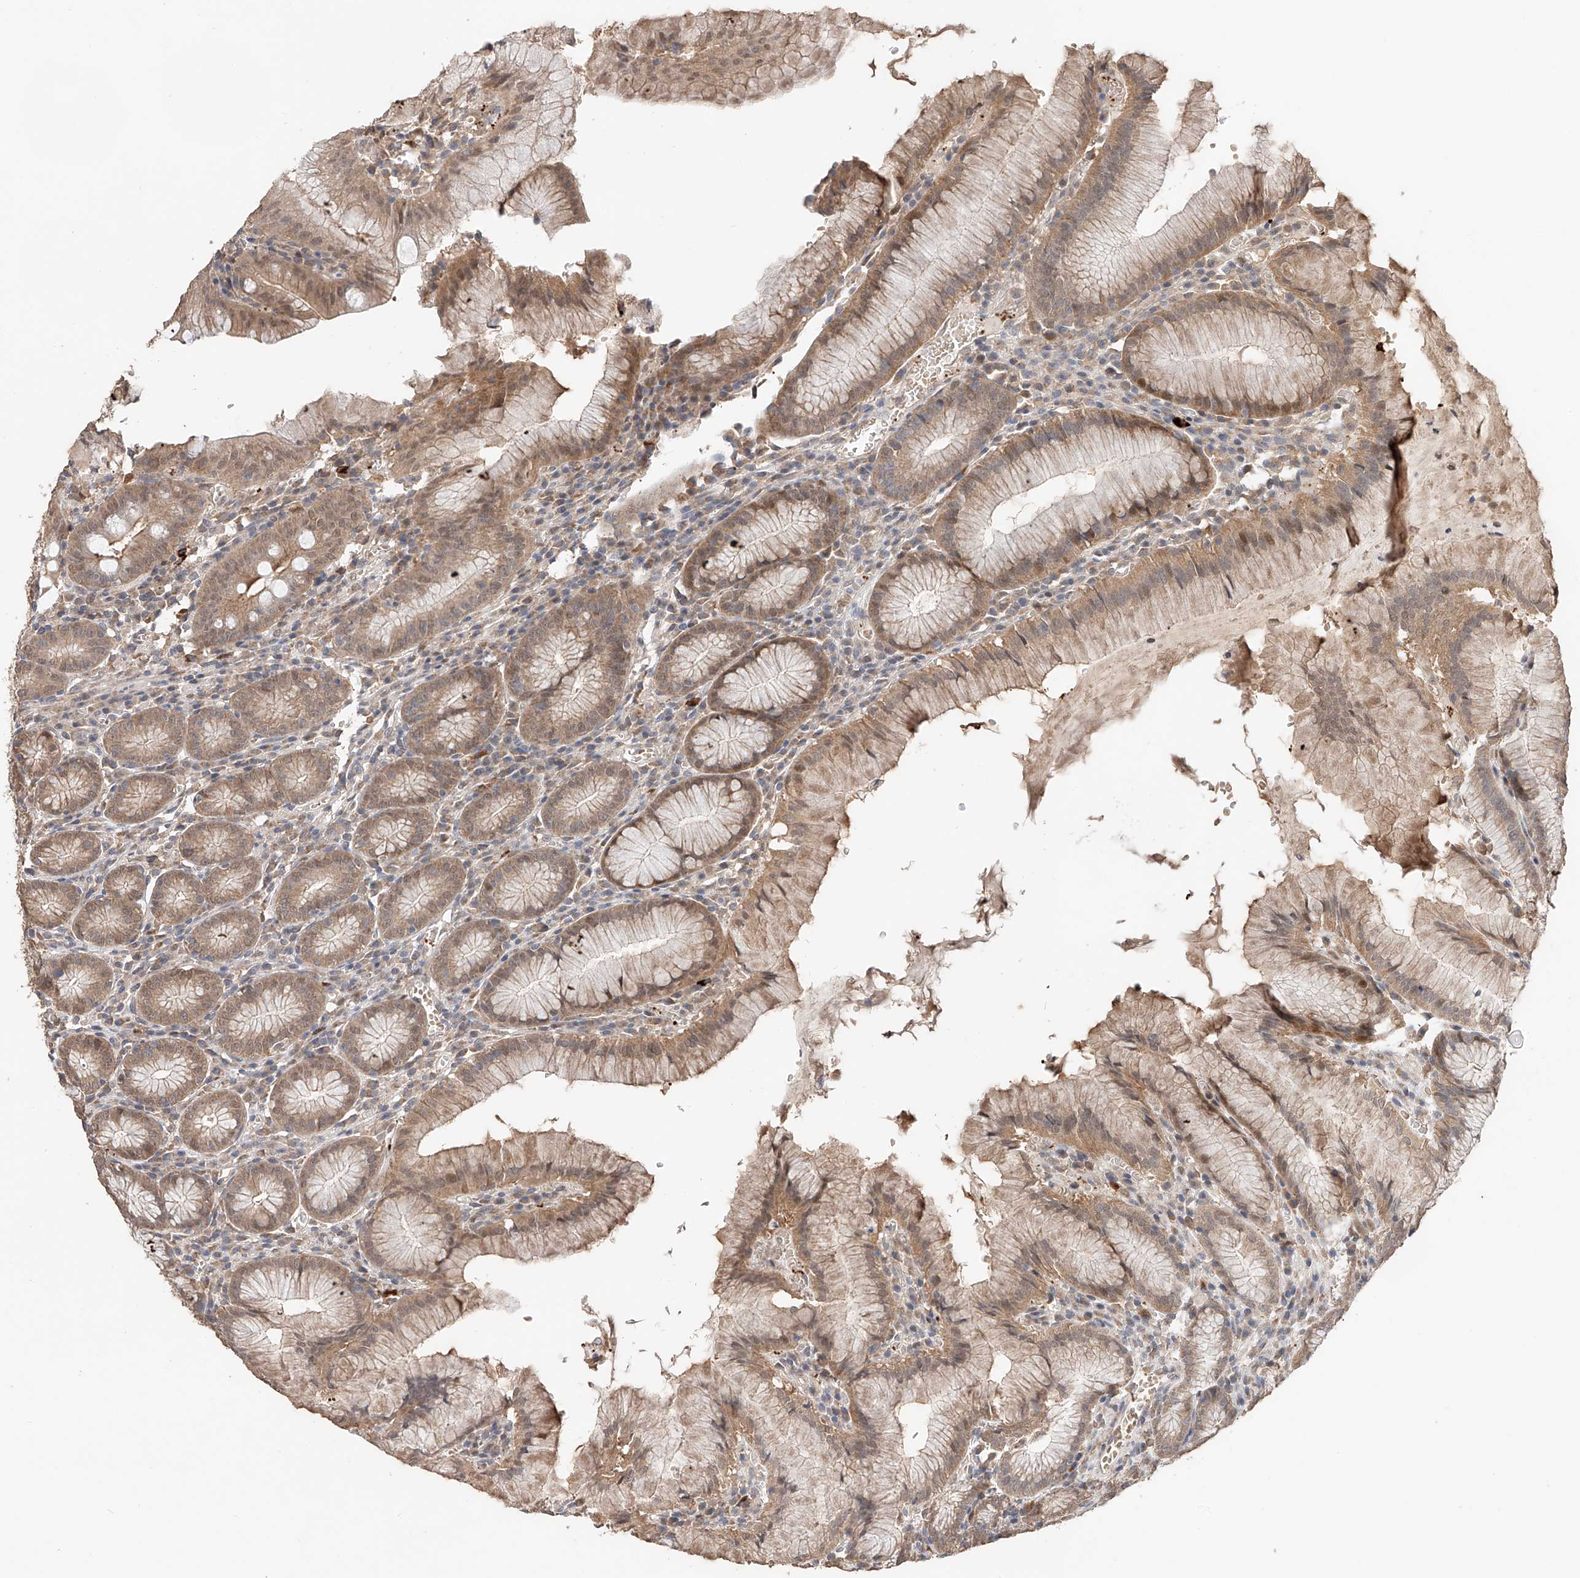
{"staining": {"intensity": "moderate", "quantity": ">75%", "location": "cytoplasmic/membranous"}, "tissue": "stomach", "cell_type": "Glandular cells", "image_type": "normal", "snomed": [{"axis": "morphology", "description": "Normal tissue, NOS"}, {"axis": "topography", "description": "Stomach"}], "caption": "DAB (3,3'-diaminobenzidine) immunohistochemical staining of benign human stomach exhibits moderate cytoplasmic/membranous protein expression in about >75% of glandular cells. Immunohistochemistry stains the protein of interest in brown and the nuclei are stained blue.", "gene": "ZFHX2", "patient": {"sex": "male", "age": 55}}